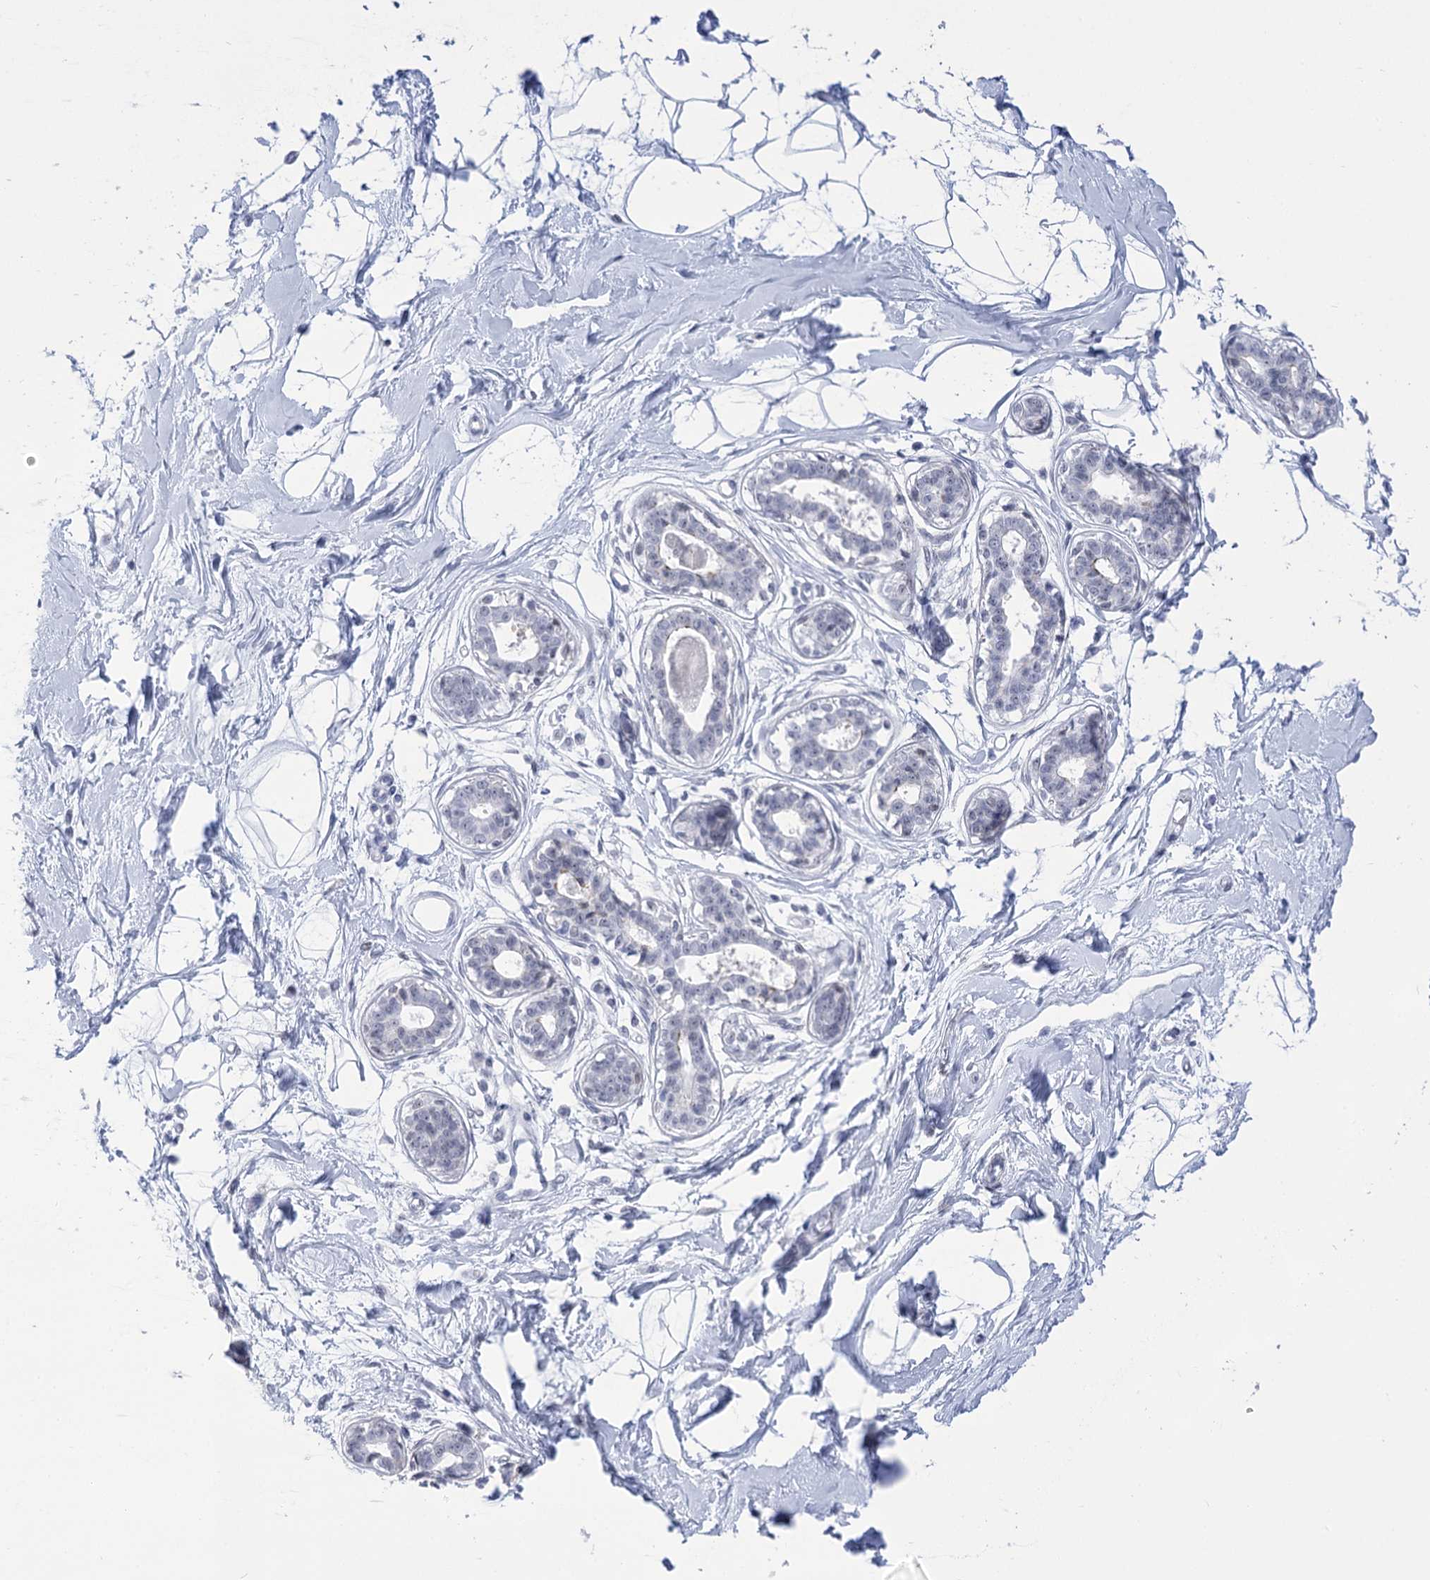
{"staining": {"intensity": "negative", "quantity": "none", "location": "none"}, "tissue": "breast", "cell_type": "Adipocytes", "image_type": "normal", "snomed": [{"axis": "morphology", "description": "Normal tissue, NOS"}, {"axis": "topography", "description": "Breast"}], "caption": "A high-resolution micrograph shows immunohistochemistry (IHC) staining of benign breast, which shows no significant positivity in adipocytes. (DAB (3,3'-diaminobenzidine) IHC visualized using brightfield microscopy, high magnification).", "gene": "HORMAD1", "patient": {"sex": "female", "age": 45}}